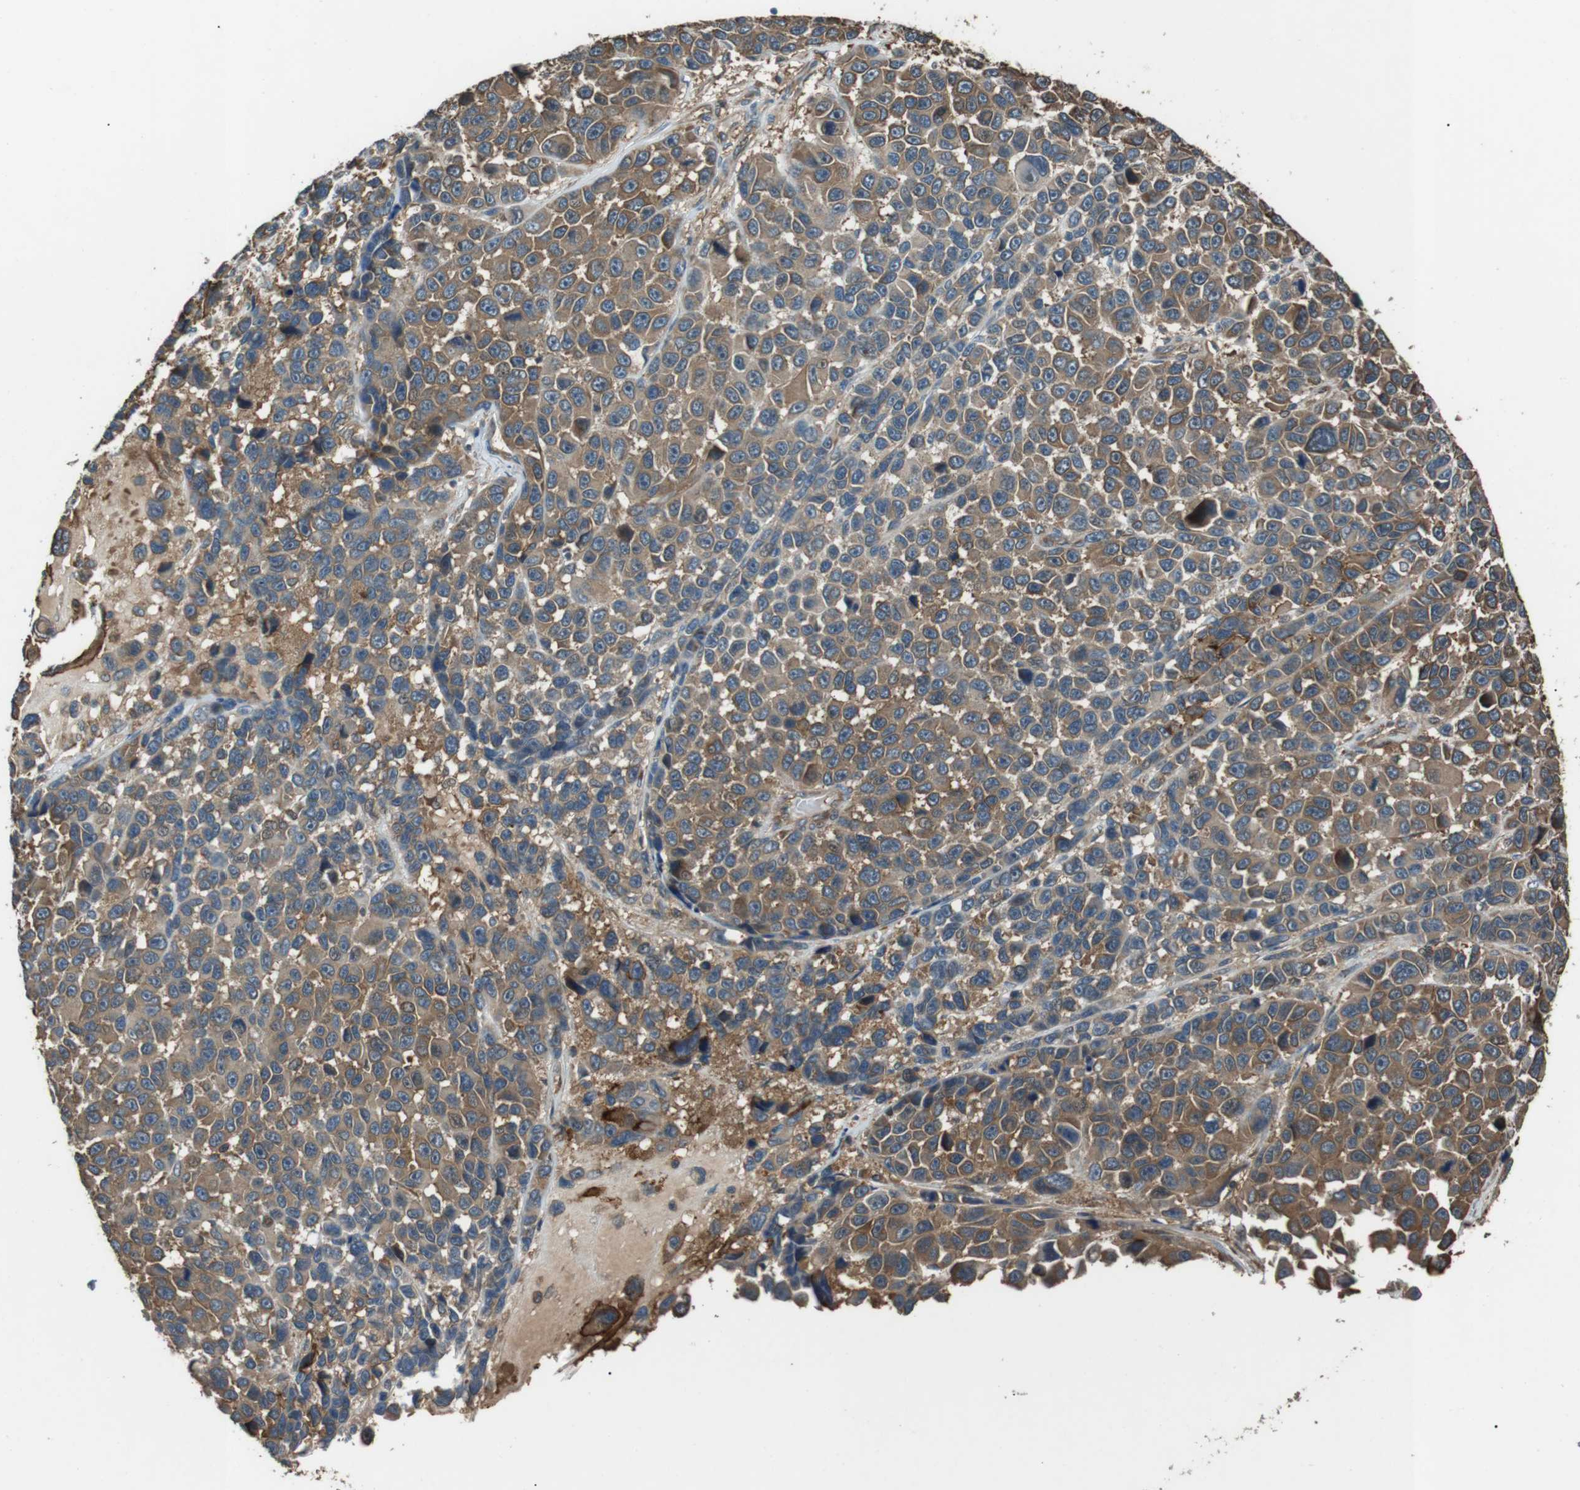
{"staining": {"intensity": "moderate", "quantity": ">75%", "location": "cytoplasmic/membranous"}, "tissue": "melanoma", "cell_type": "Tumor cells", "image_type": "cancer", "snomed": [{"axis": "morphology", "description": "Malignant melanoma, NOS"}, {"axis": "topography", "description": "Skin"}], "caption": "A photomicrograph of human malignant melanoma stained for a protein demonstrates moderate cytoplasmic/membranous brown staining in tumor cells. The staining is performed using DAB brown chromogen to label protein expression. The nuclei are counter-stained blue using hematoxylin.", "gene": "GPR161", "patient": {"sex": "male", "age": 53}}